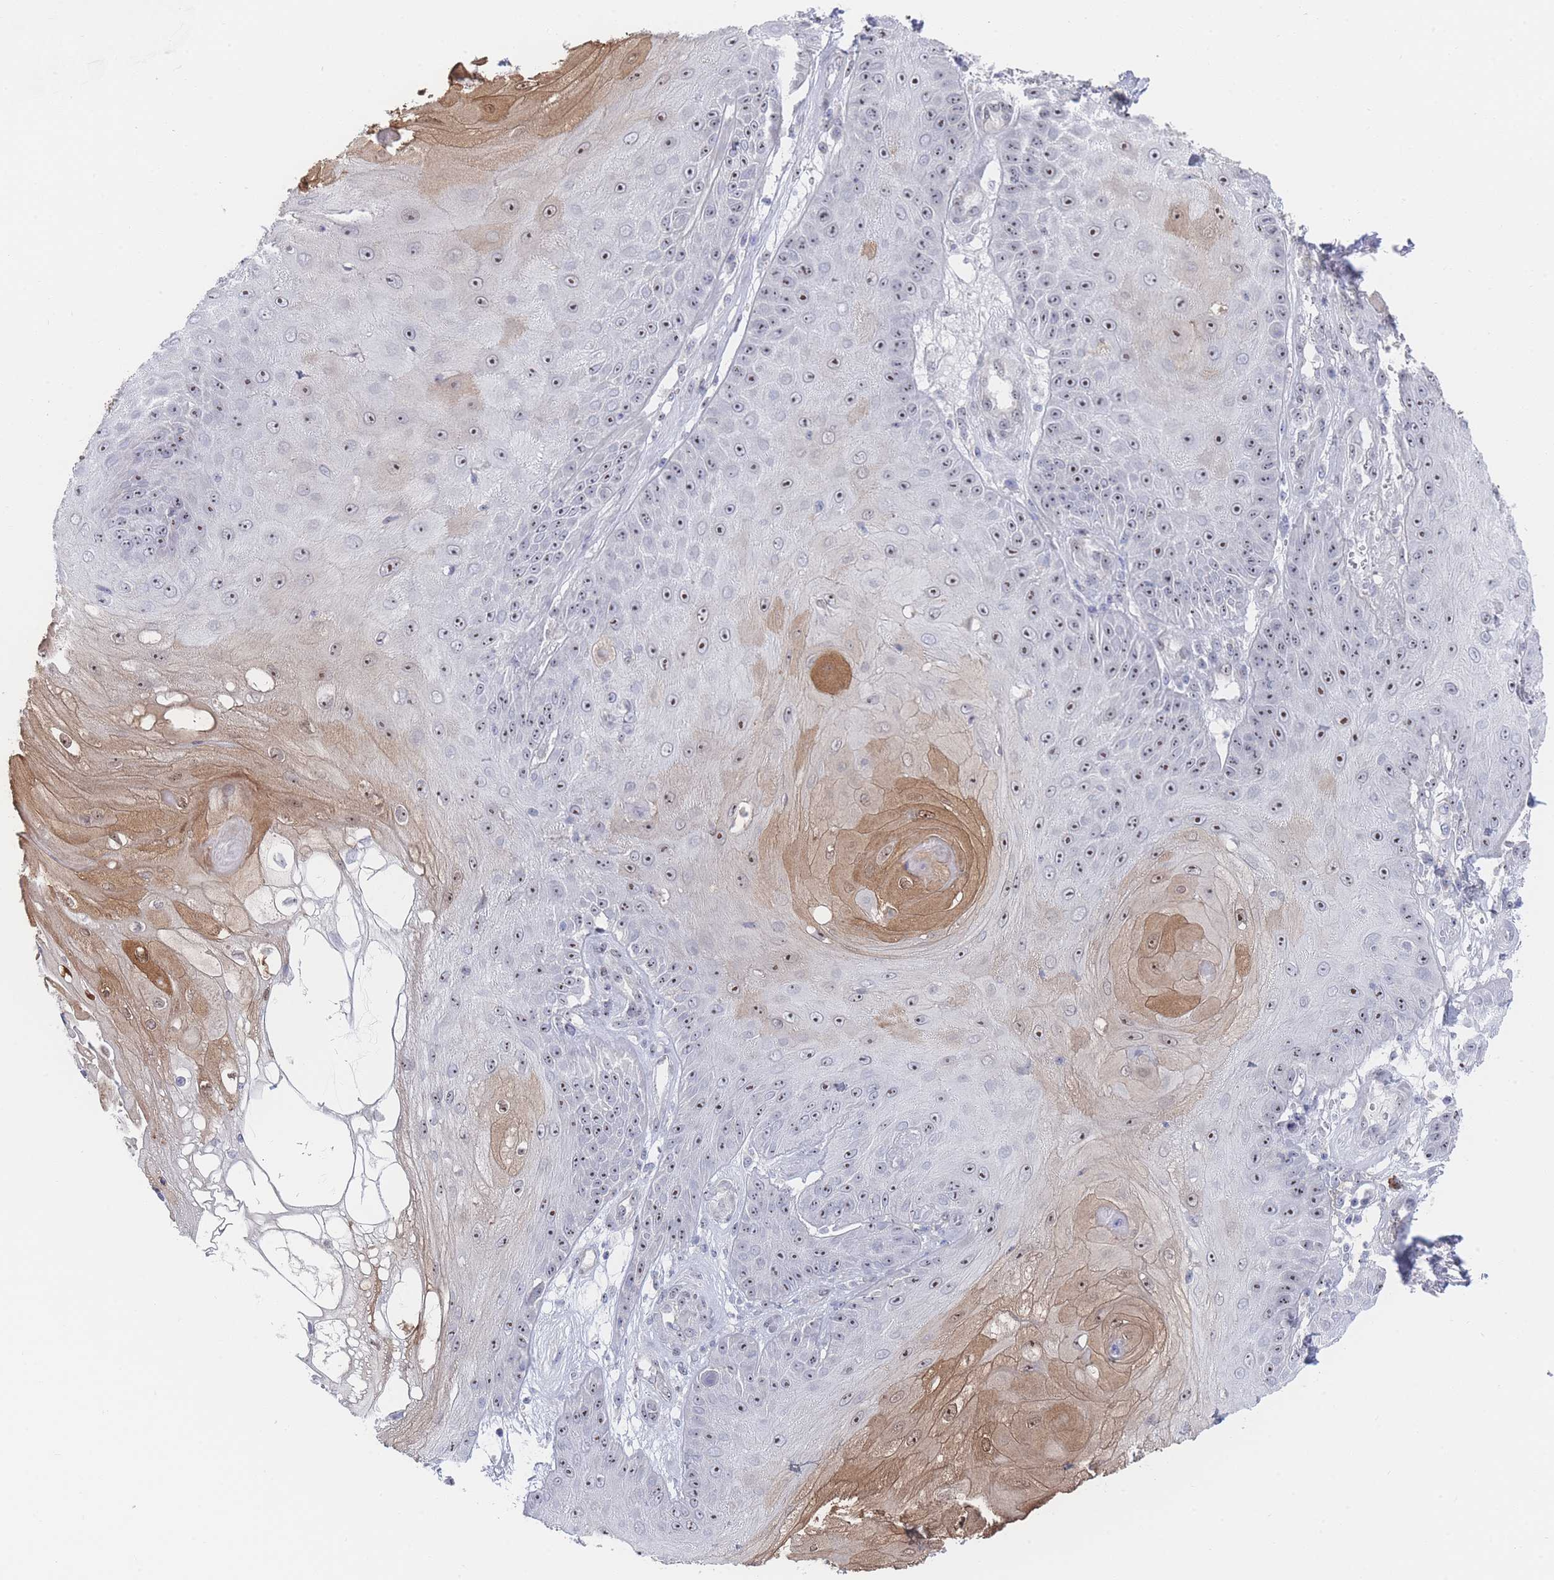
{"staining": {"intensity": "moderate", "quantity": "<25%", "location": "cytoplasmic/membranous,nuclear"}, "tissue": "skin cancer", "cell_type": "Tumor cells", "image_type": "cancer", "snomed": [{"axis": "morphology", "description": "Squamous cell carcinoma, NOS"}, {"axis": "topography", "description": "Skin"}], "caption": "High-power microscopy captured an immunohistochemistry (IHC) histopathology image of squamous cell carcinoma (skin), revealing moderate cytoplasmic/membranous and nuclear expression in approximately <25% of tumor cells.", "gene": "ZNF142", "patient": {"sex": "male", "age": 70}}